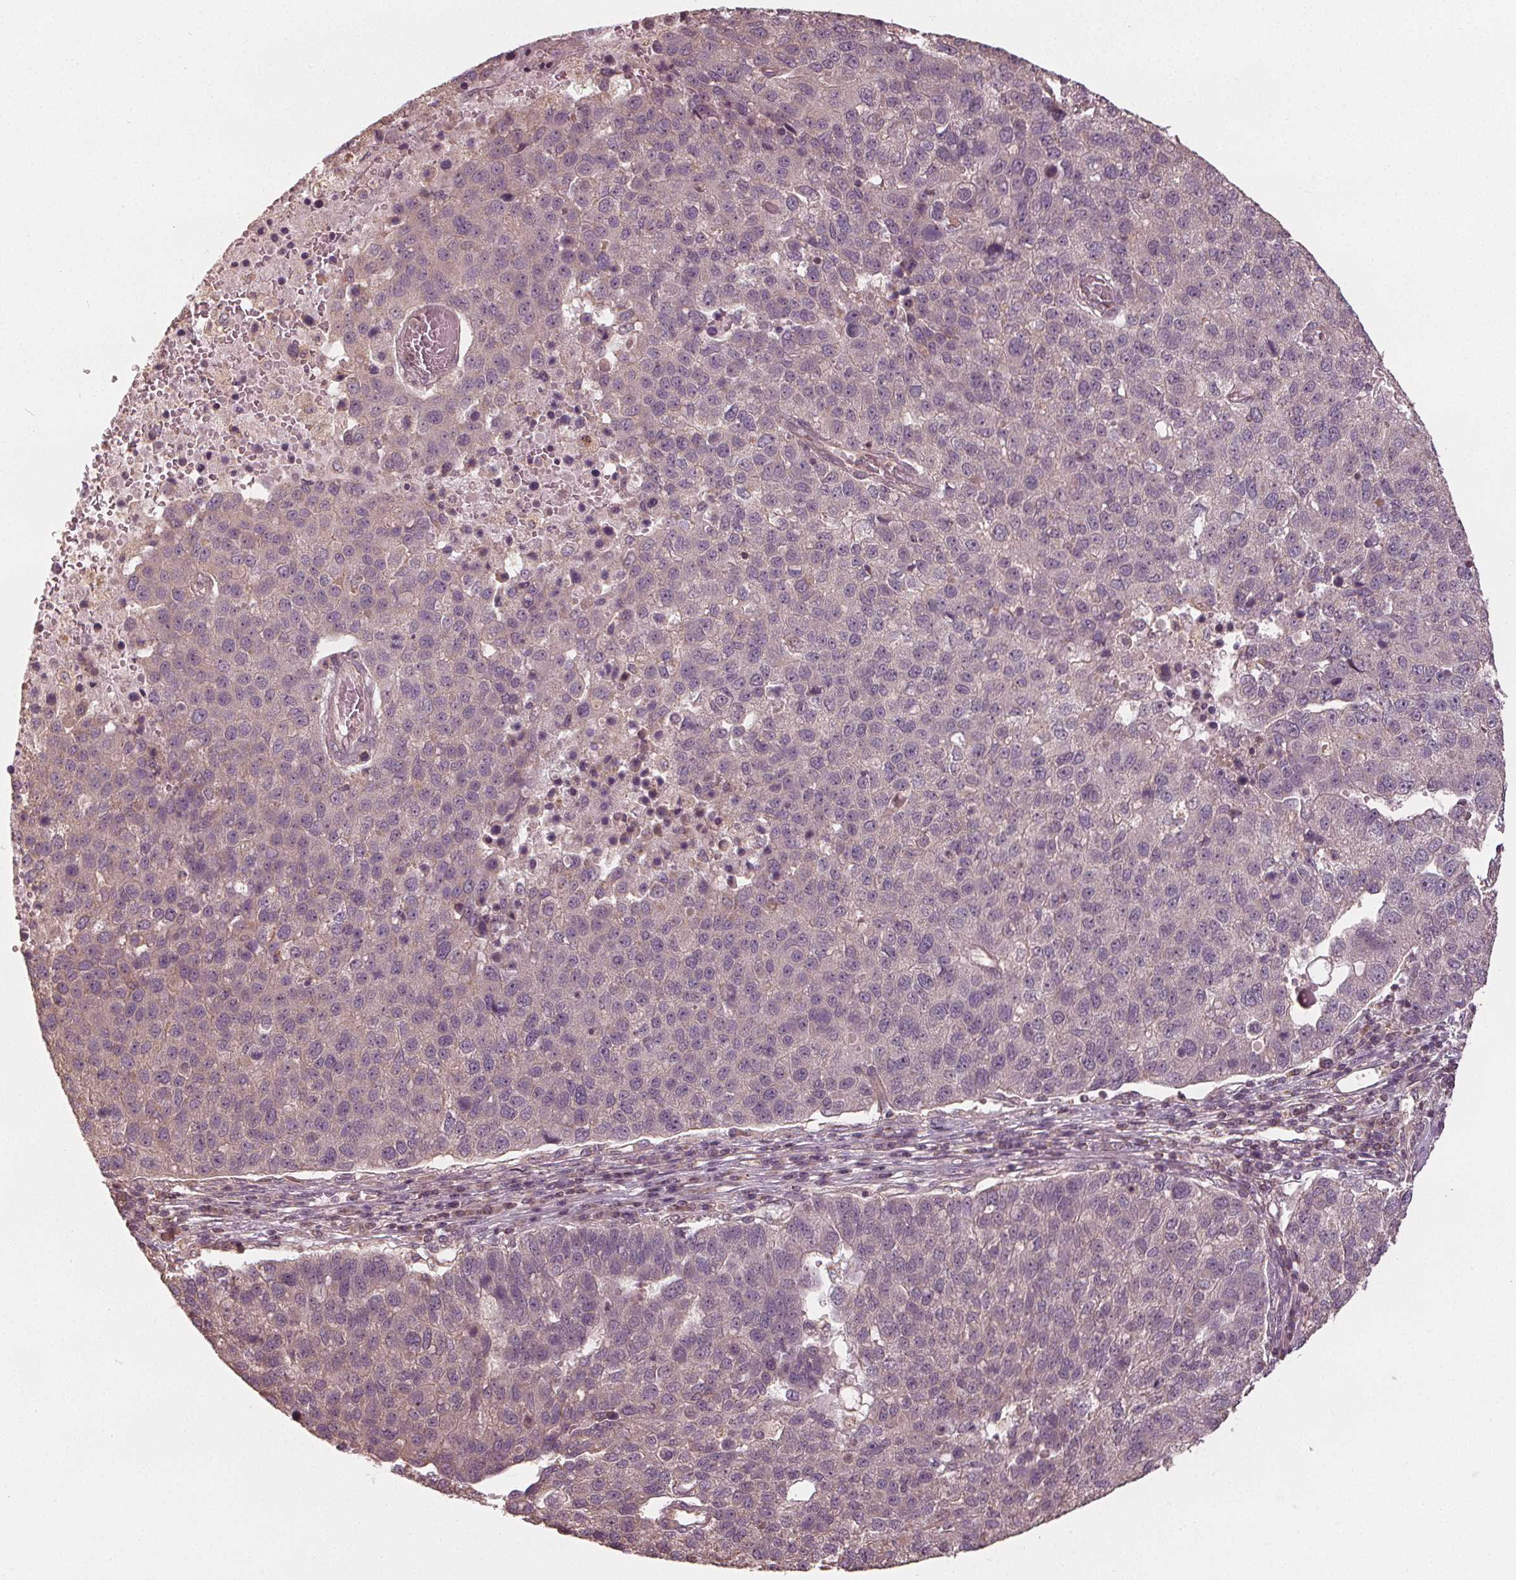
{"staining": {"intensity": "negative", "quantity": "none", "location": "none"}, "tissue": "pancreatic cancer", "cell_type": "Tumor cells", "image_type": "cancer", "snomed": [{"axis": "morphology", "description": "Adenocarcinoma, NOS"}, {"axis": "topography", "description": "Pancreas"}], "caption": "There is no significant expression in tumor cells of pancreatic adenocarcinoma. (Stains: DAB (3,3'-diaminobenzidine) IHC with hematoxylin counter stain, Microscopy: brightfield microscopy at high magnification).", "gene": "GNB2", "patient": {"sex": "female", "age": 61}}